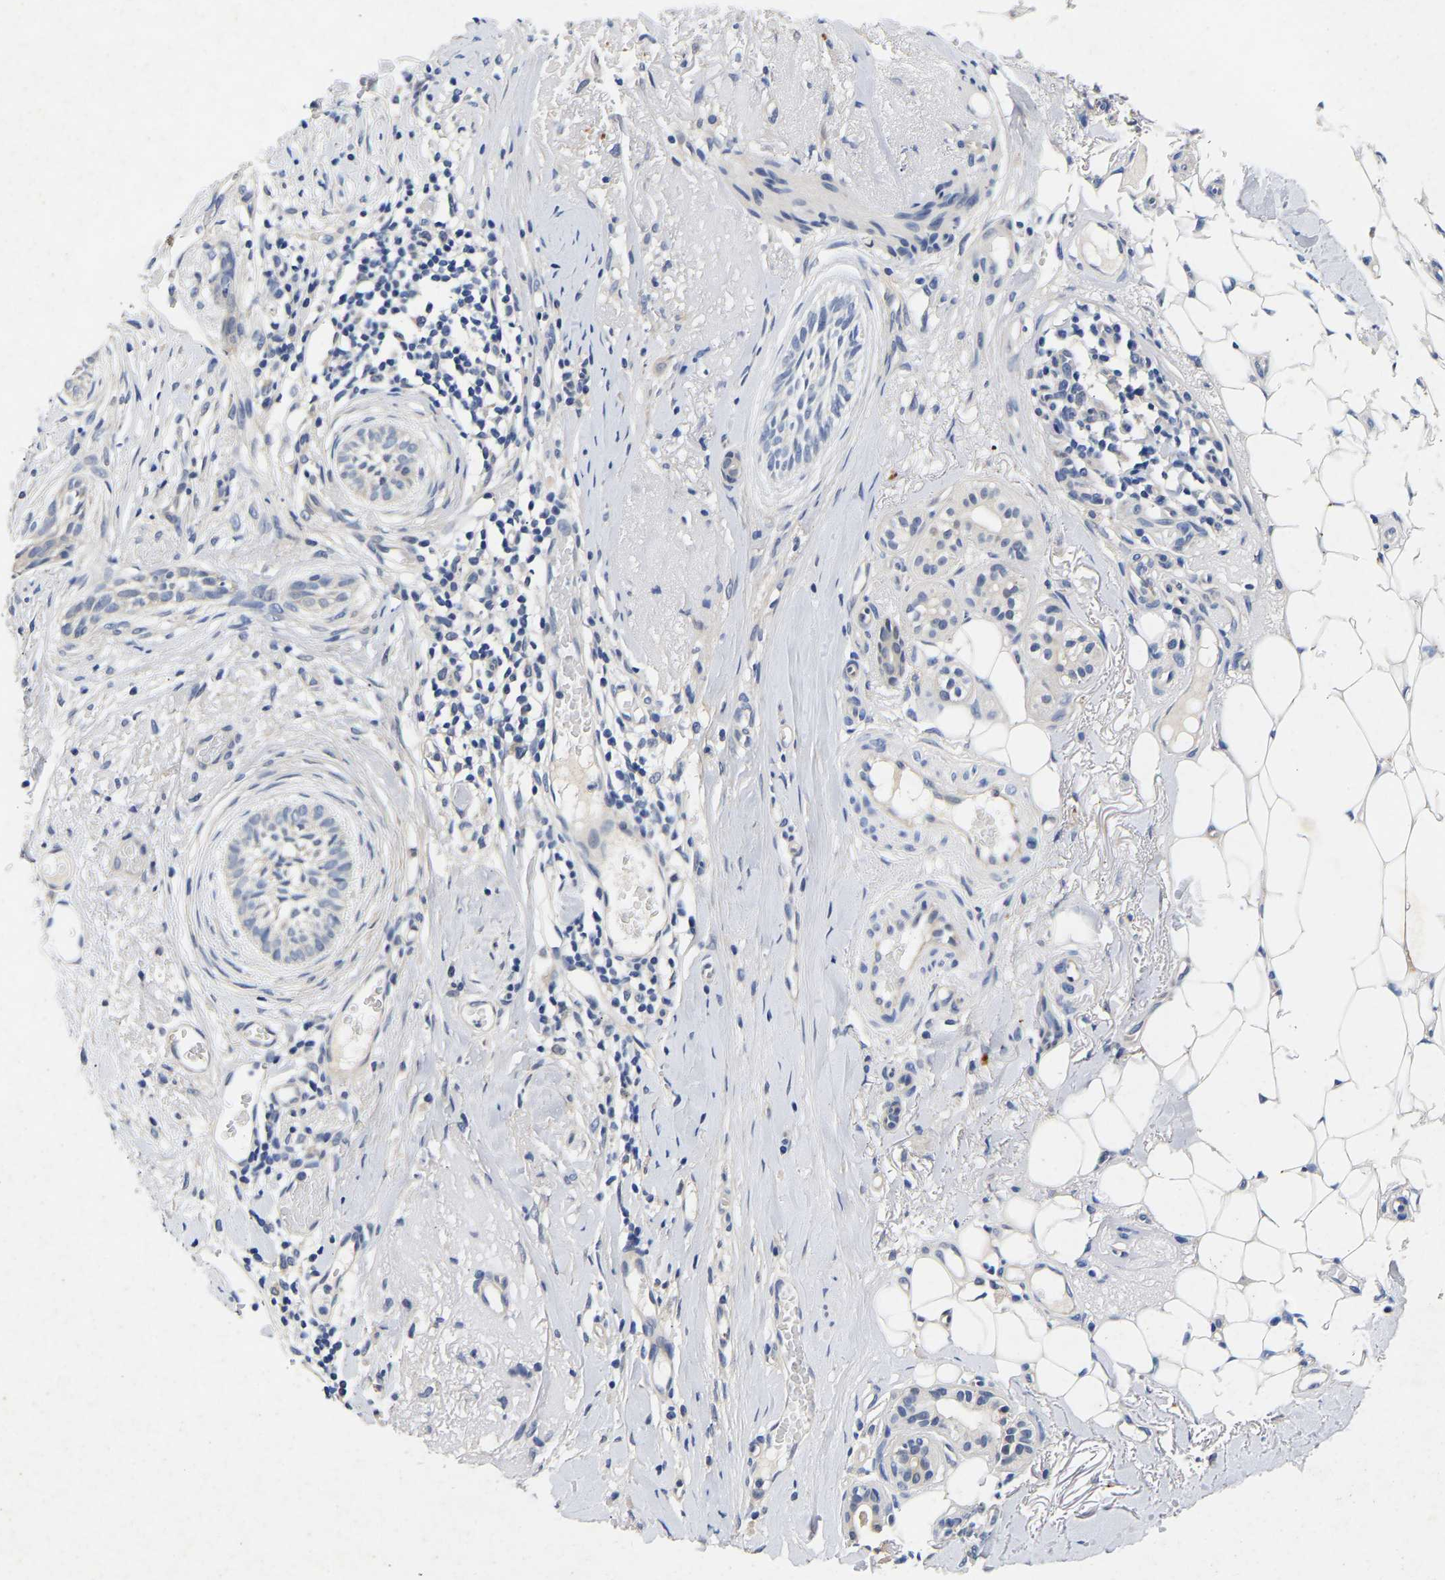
{"staining": {"intensity": "negative", "quantity": "none", "location": "none"}, "tissue": "skin cancer", "cell_type": "Tumor cells", "image_type": "cancer", "snomed": [{"axis": "morphology", "description": "Basal cell carcinoma"}, {"axis": "topography", "description": "Skin"}], "caption": "The image shows no significant expression in tumor cells of skin basal cell carcinoma.", "gene": "CCDC6", "patient": {"sex": "female", "age": 88}}